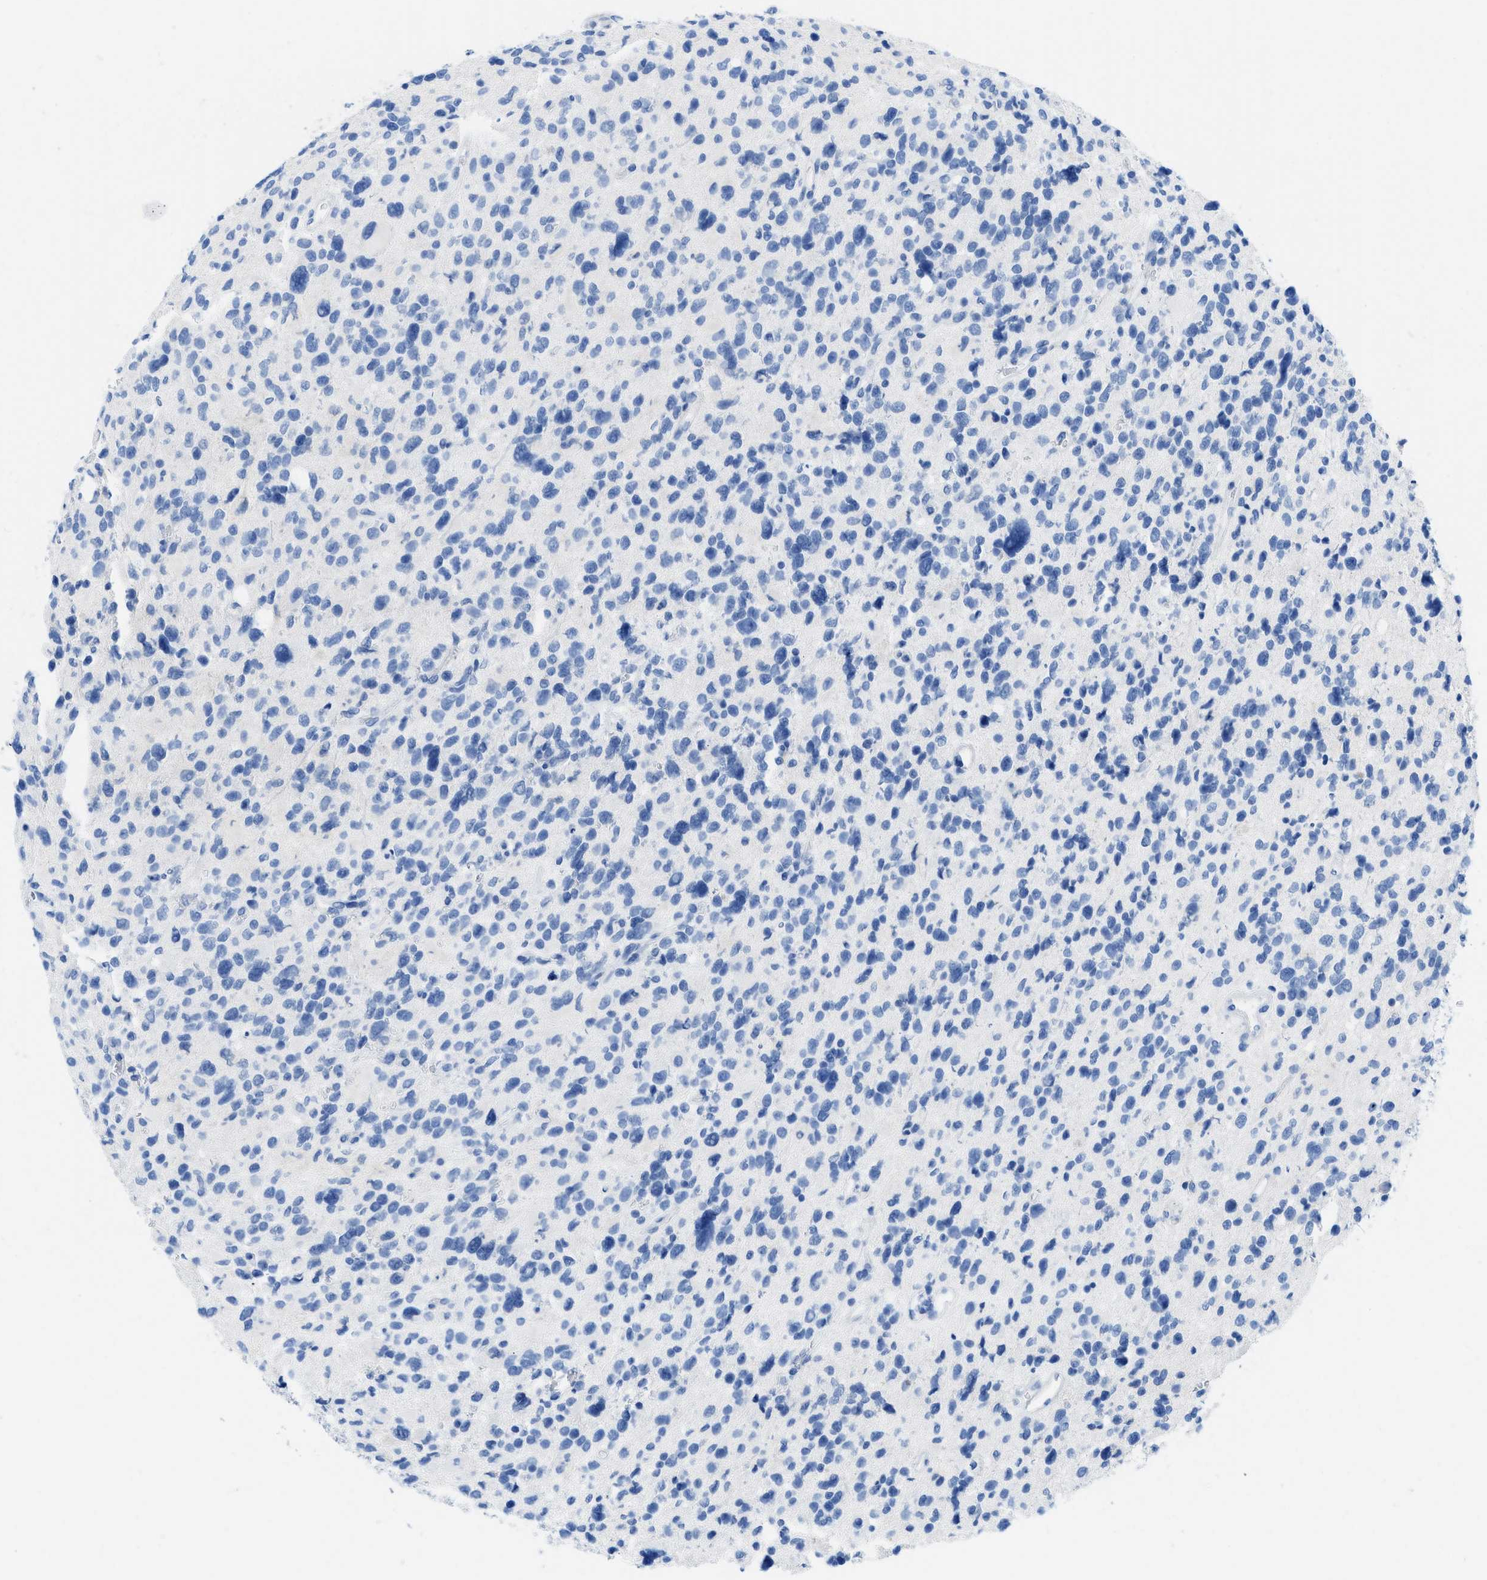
{"staining": {"intensity": "negative", "quantity": "none", "location": "none"}, "tissue": "glioma", "cell_type": "Tumor cells", "image_type": "cancer", "snomed": [{"axis": "morphology", "description": "Glioma, malignant, High grade"}, {"axis": "topography", "description": "Brain"}], "caption": "There is no significant expression in tumor cells of glioma.", "gene": "COL3A1", "patient": {"sex": "male", "age": 48}}